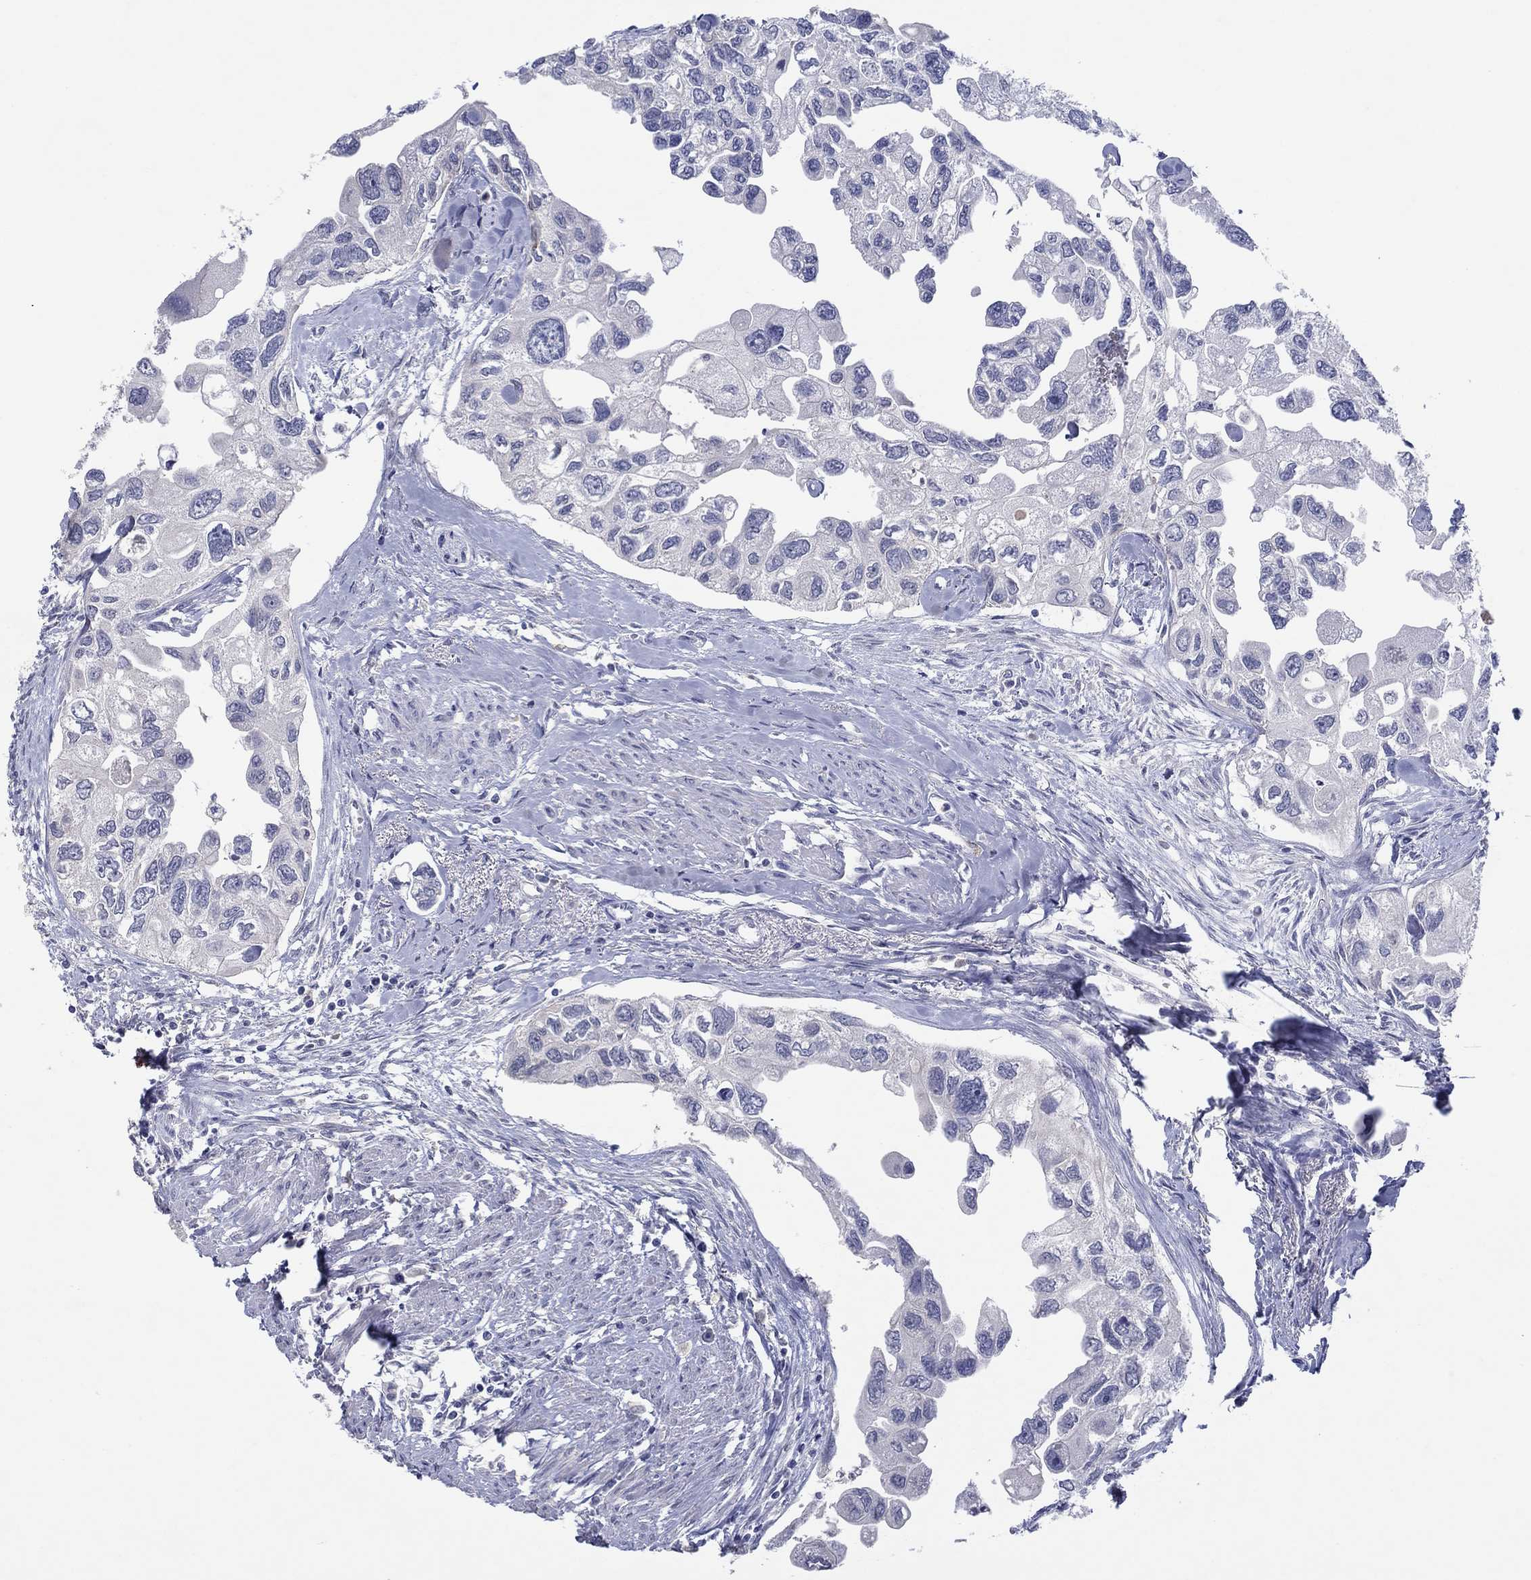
{"staining": {"intensity": "negative", "quantity": "none", "location": "none"}, "tissue": "urothelial cancer", "cell_type": "Tumor cells", "image_type": "cancer", "snomed": [{"axis": "morphology", "description": "Urothelial carcinoma, High grade"}, {"axis": "topography", "description": "Urinary bladder"}], "caption": "Tumor cells show no significant protein staining in urothelial cancer.", "gene": "HDC", "patient": {"sex": "male", "age": 59}}